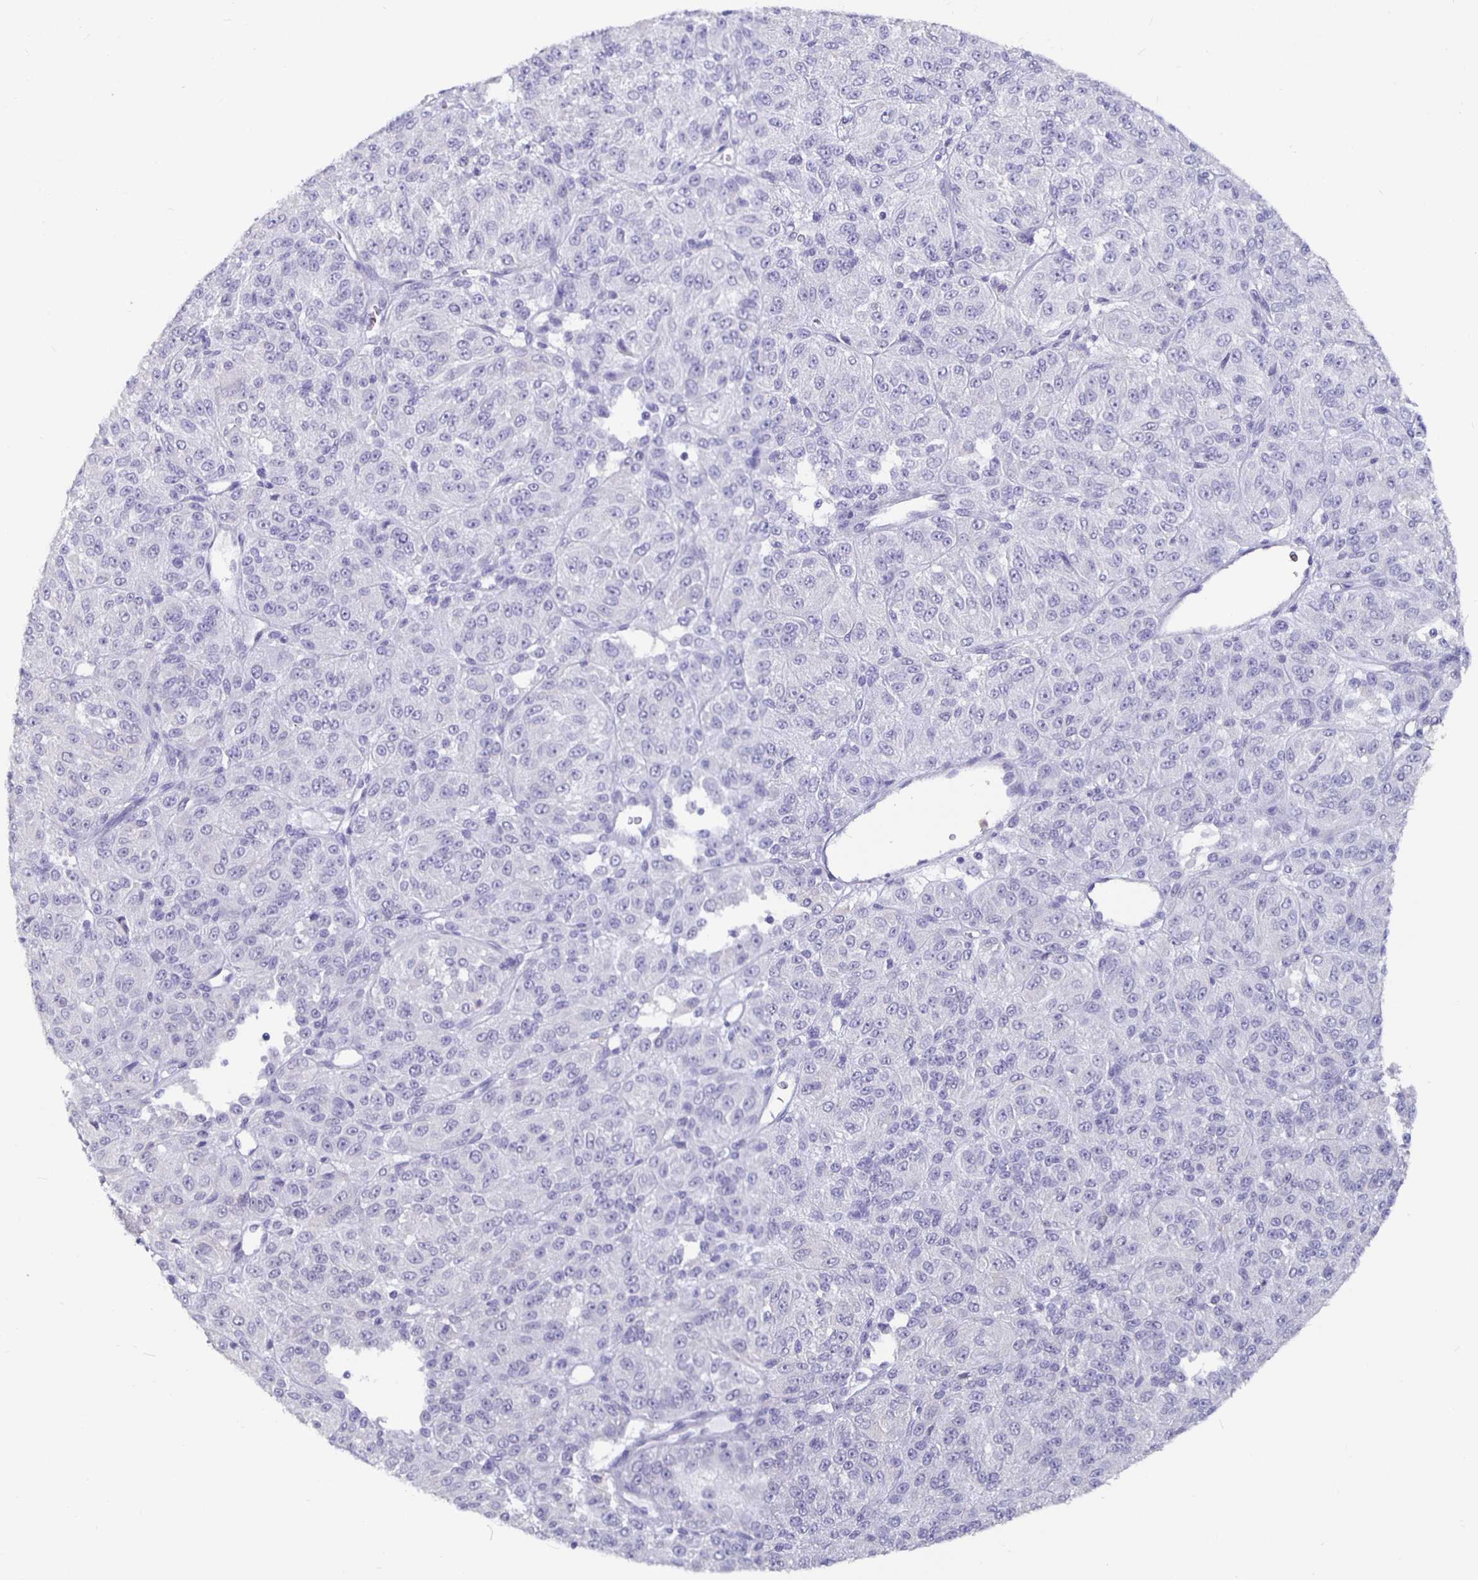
{"staining": {"intensity": "negative", "quantity": "none", "location": "none"}, "tissue": "melanoma", "cell_type": "Tumor cells", "image_type": "cancer", "snomed": [{"axis": "morphology", "description": "Malignant melanoma, Metastatic site"}, {"axis": "topography", "description": "Brain"}], "caption": "This photomicrograph is of melanoma stained with immunohistochemistry (IHC) to label a protein in brown with the nuclei are counter-stained blue. There is no positivity in tumor cells.", "gene": "GPX4", "patient": {"sex": "female", "age": 56}}